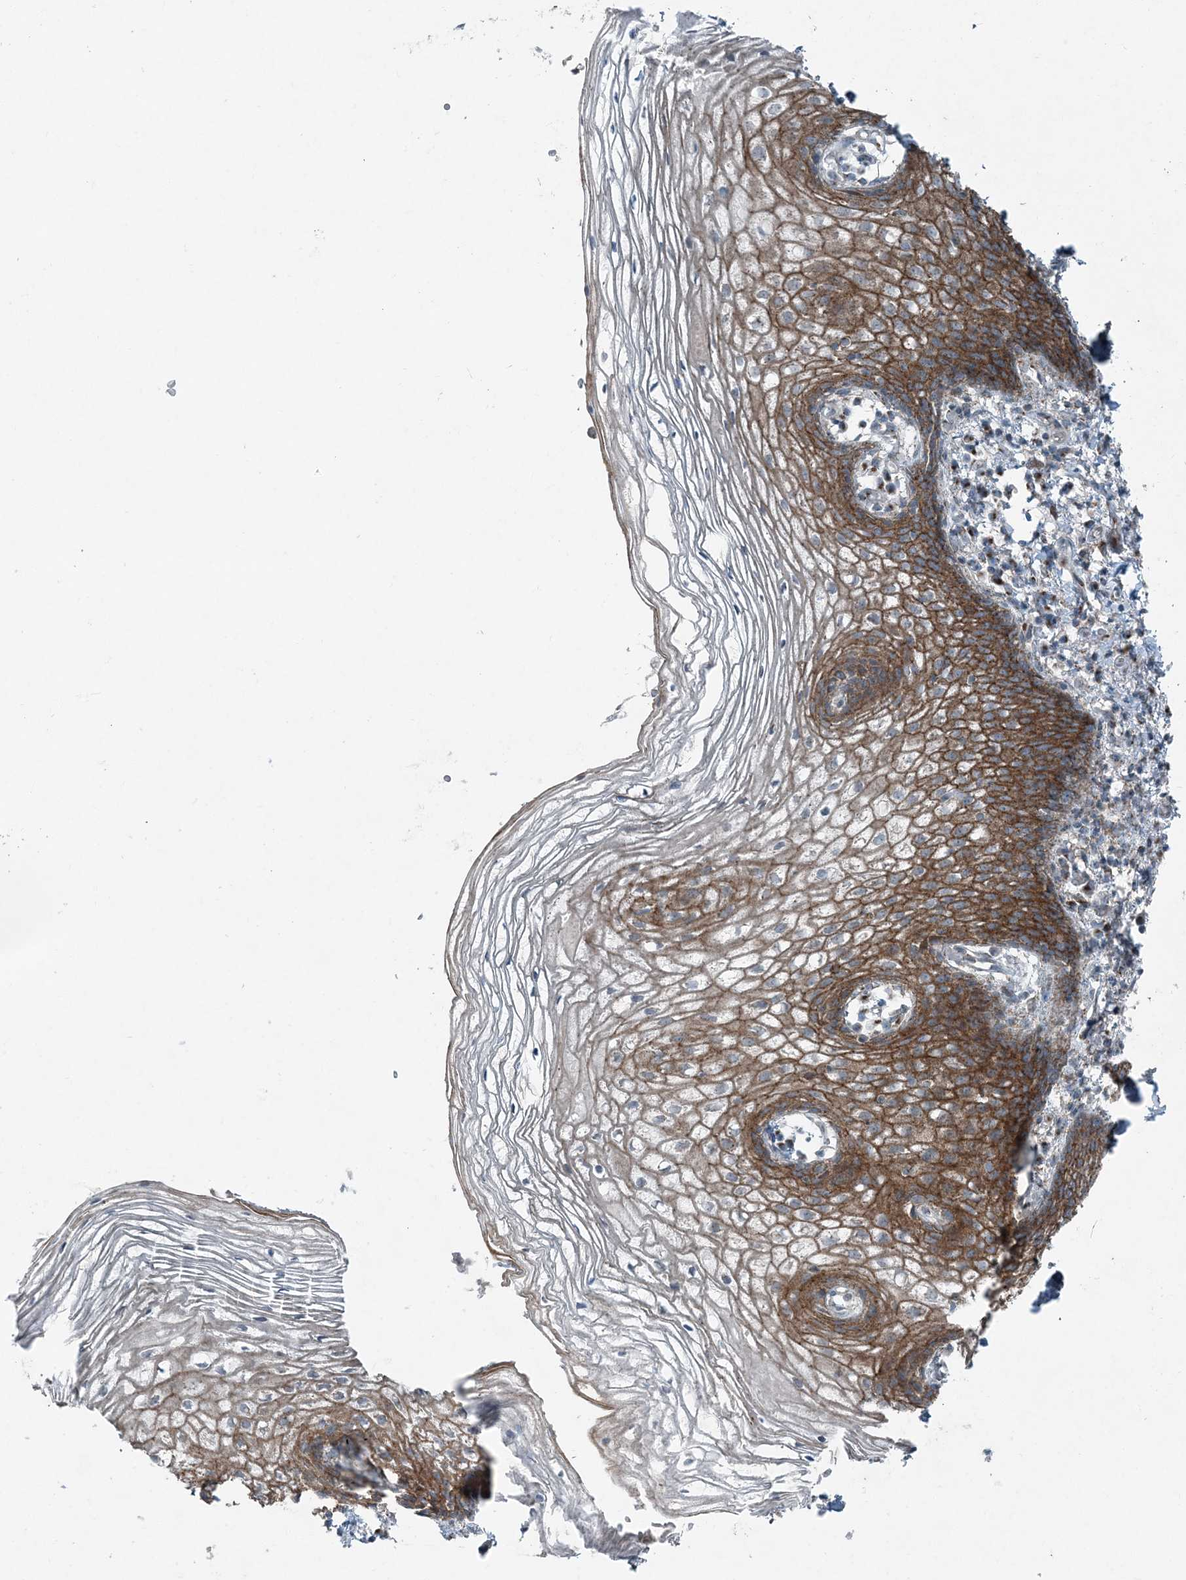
{"staining": {"intensity": "strong", "quantity": "25%-75%", "location": "cytoplasmic/membranous"}, "tissue": "vagina", "cell_type": "Squamous epithelial cells", "image_type": "normal", "snomed": [{"axis": "morphology", "description": "Normal tissue, NOS"}, {"axis": "topography", "description": "Vagina"}], "caption": "An immunohistochemistry image of unremarkable tissue is shown. Protein staining in brown labels strong cytoplasmic/membranous positivity in vagina within squamous epithelial cells.", "gene": "GCC2", "patient": {"sex": "female", "age": 60}}